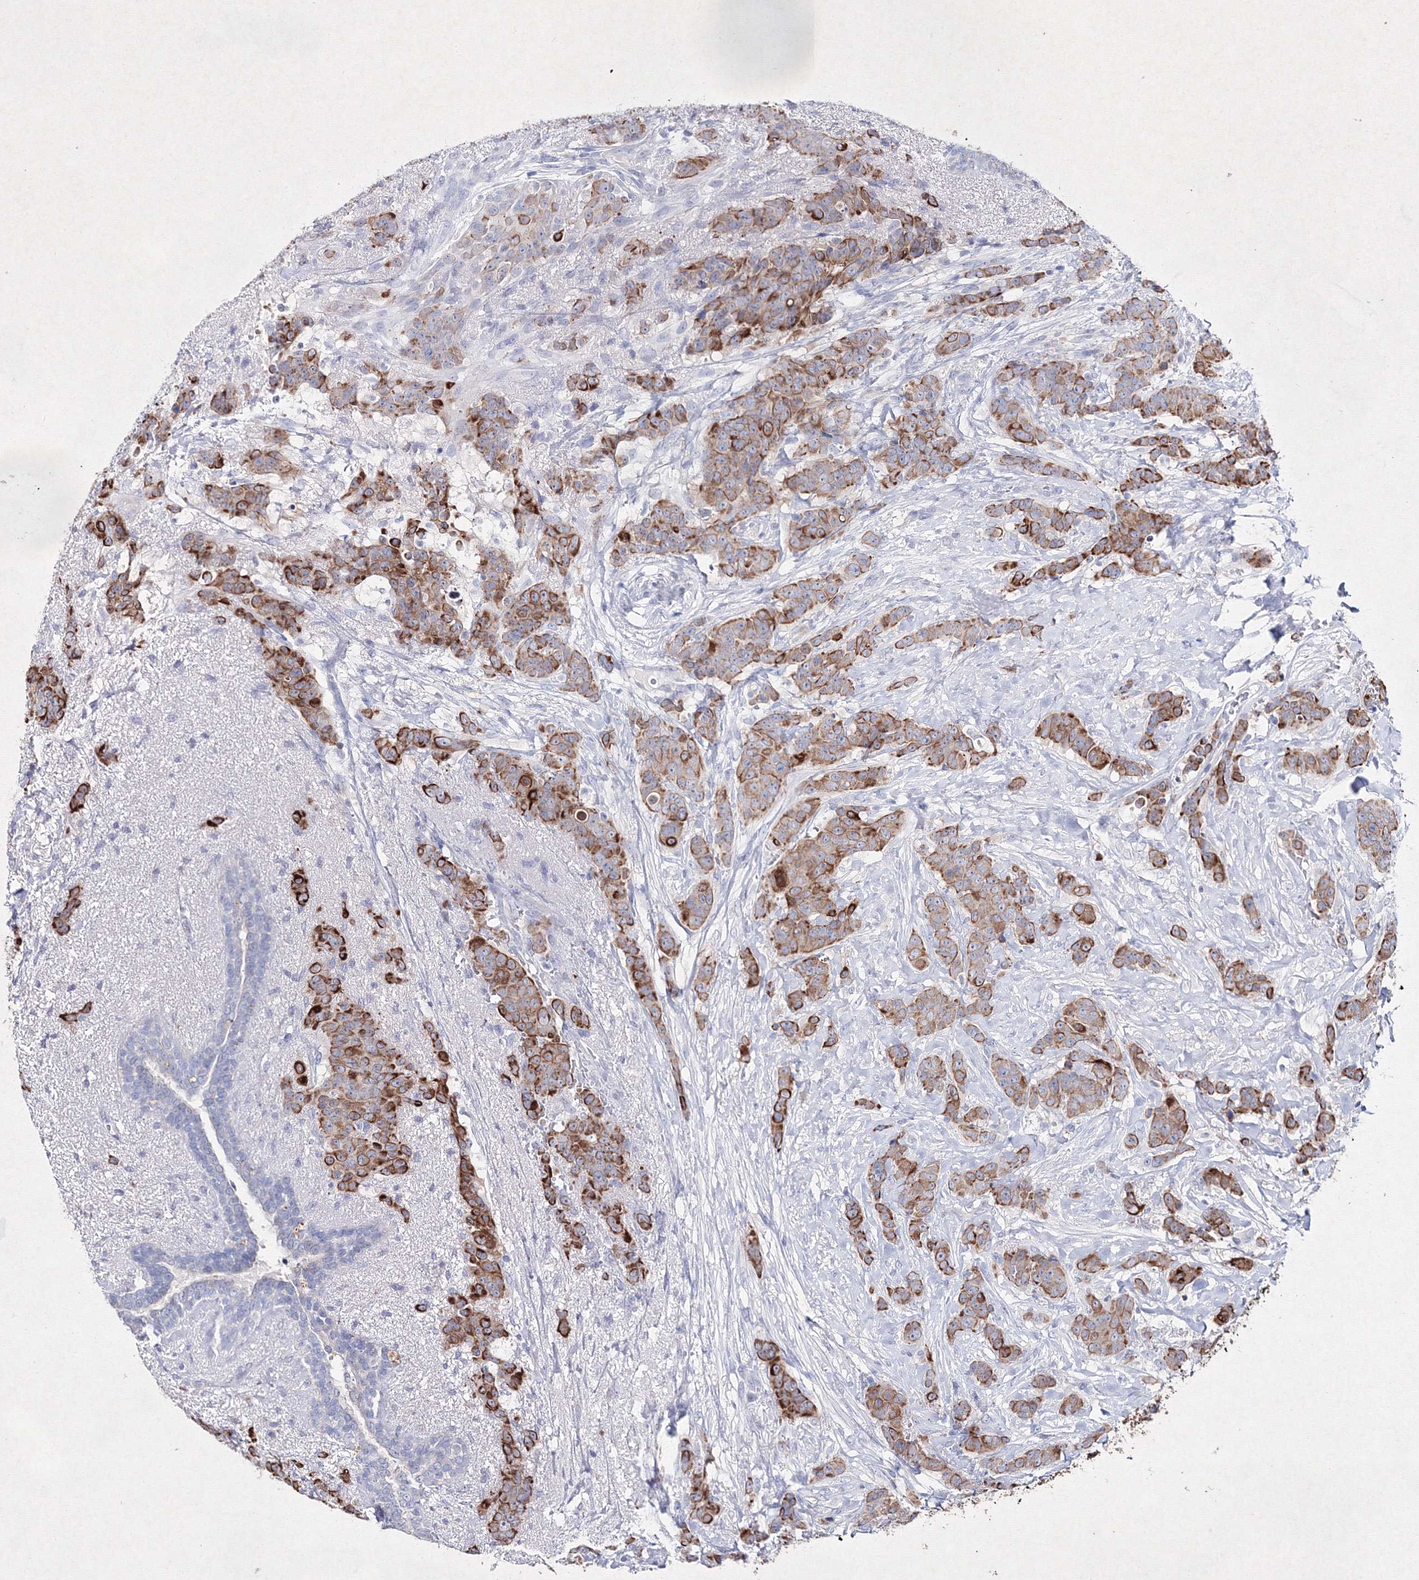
{"staining": {"intensity": "strong", "quantity": ">75%", "location": "cytoplasmic/membranous"}, "tissue": "breast cancer", "cell_type": "Tumor cells", "image_type": "cancer", "snomed": [{"axis": "morphology", "description": "Duct carcinoma"}, {"axis": "topography", "description": "Breast"}], "caption": "Brown immunohistochemical staining in human breast cancer displays strong cytoplasmic/membranous positivity in about >75% of tumor cells.", "gene": "SMIM29", "patient": {"sex": "female", "age": 40}}